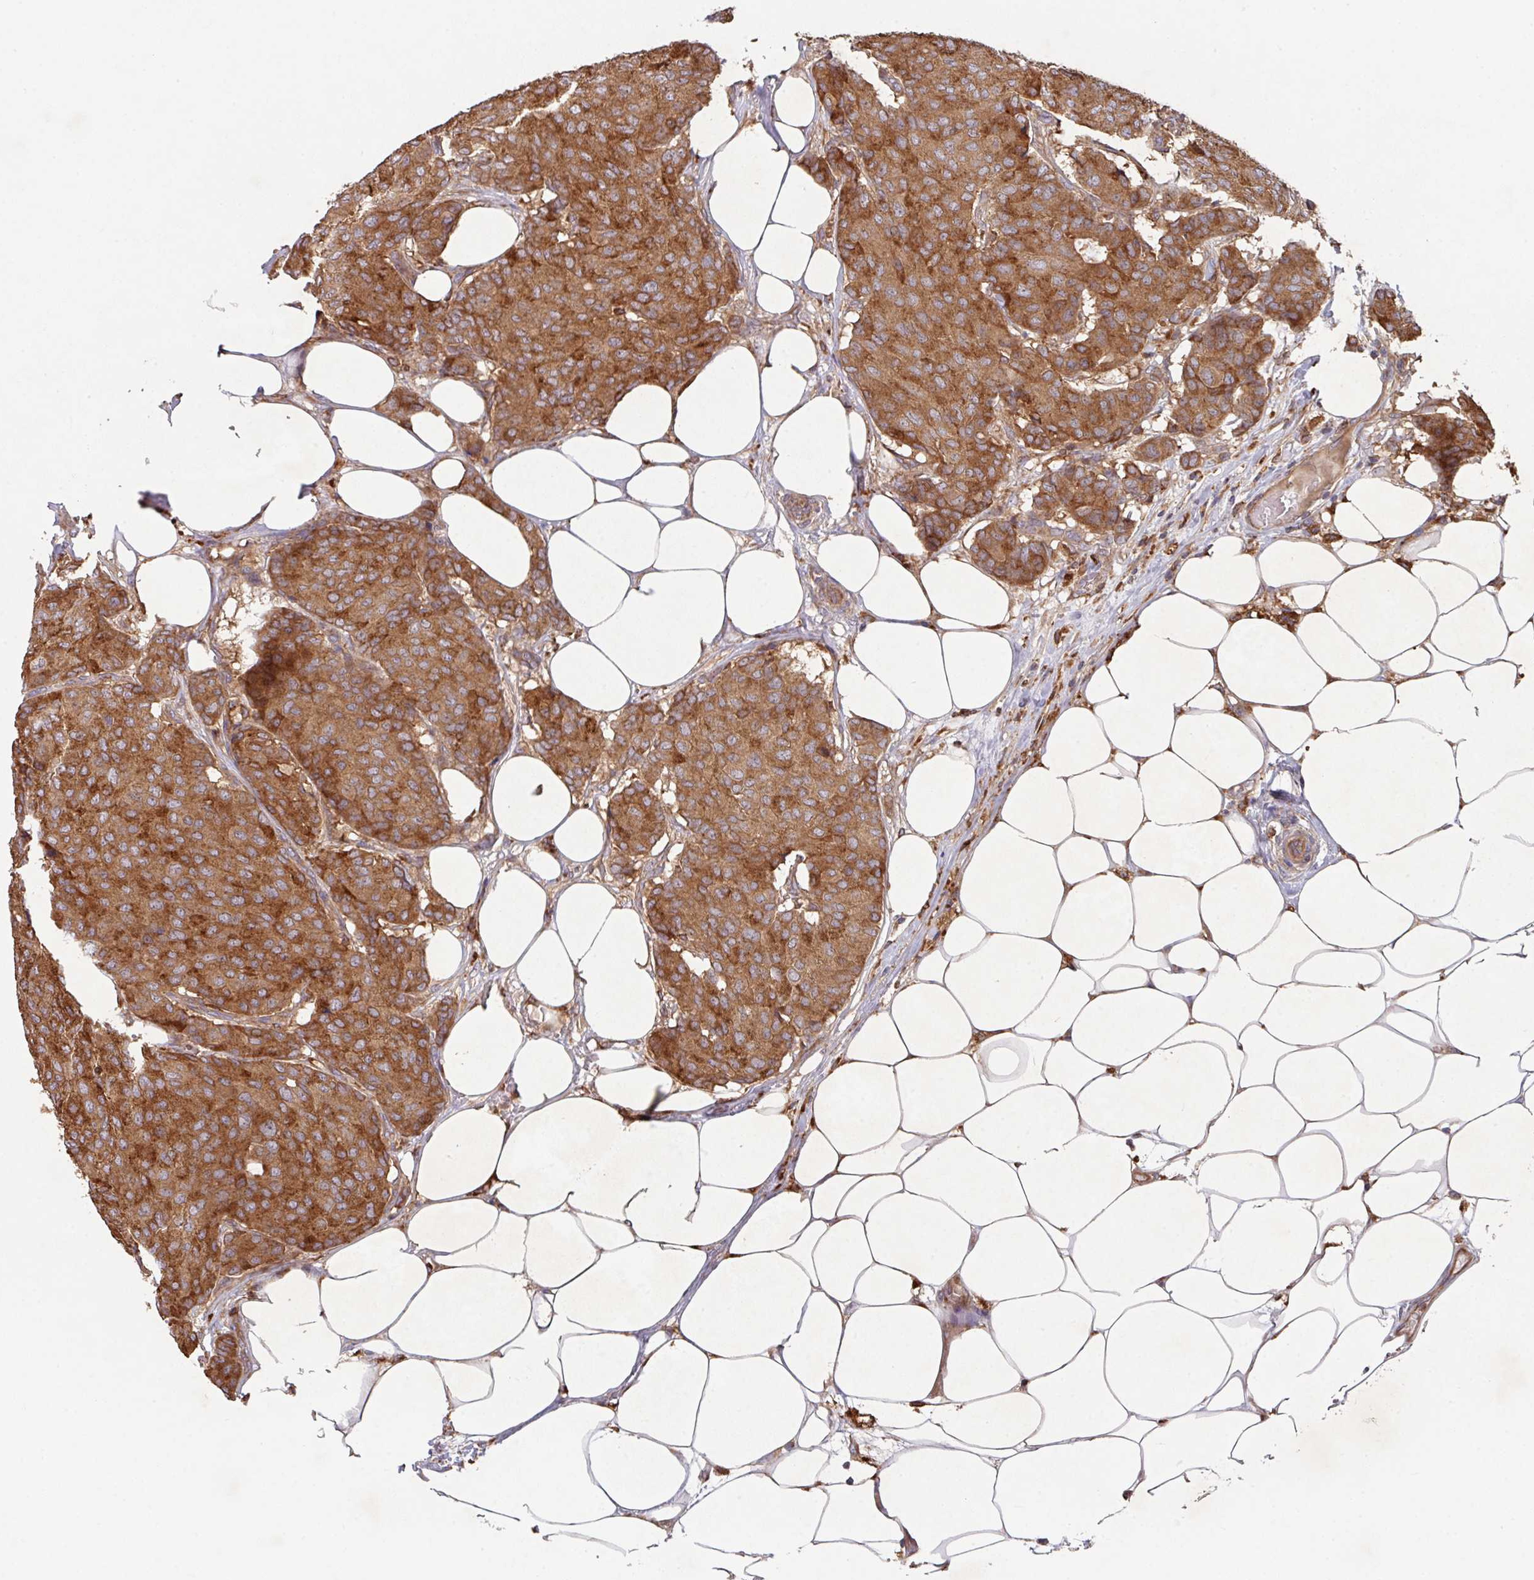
{"staining": {"intensity": "strong", "quantity": ">75%", "location": "cytoplasmic/membranous"}, "tissue": "breast cancer", "cell_type": "Tumor cells", "image_type": "cancer", "snomed": [{"axis": "morphology", "description": "Duct carcinoma"}, {"axis": "topography", "description": "Breast"}], "caption": "This image shows invasive ductal carcinoma (breast) stained with immunohistochemistry (IHC) to label a protein in brown. The cytoplasmic/membranous of tumor cells show strong positivity for the protein. Nuclei are counter-stained blue.", "gene": "TRIM14", "patient": {"sex": "female", "age": 75}}